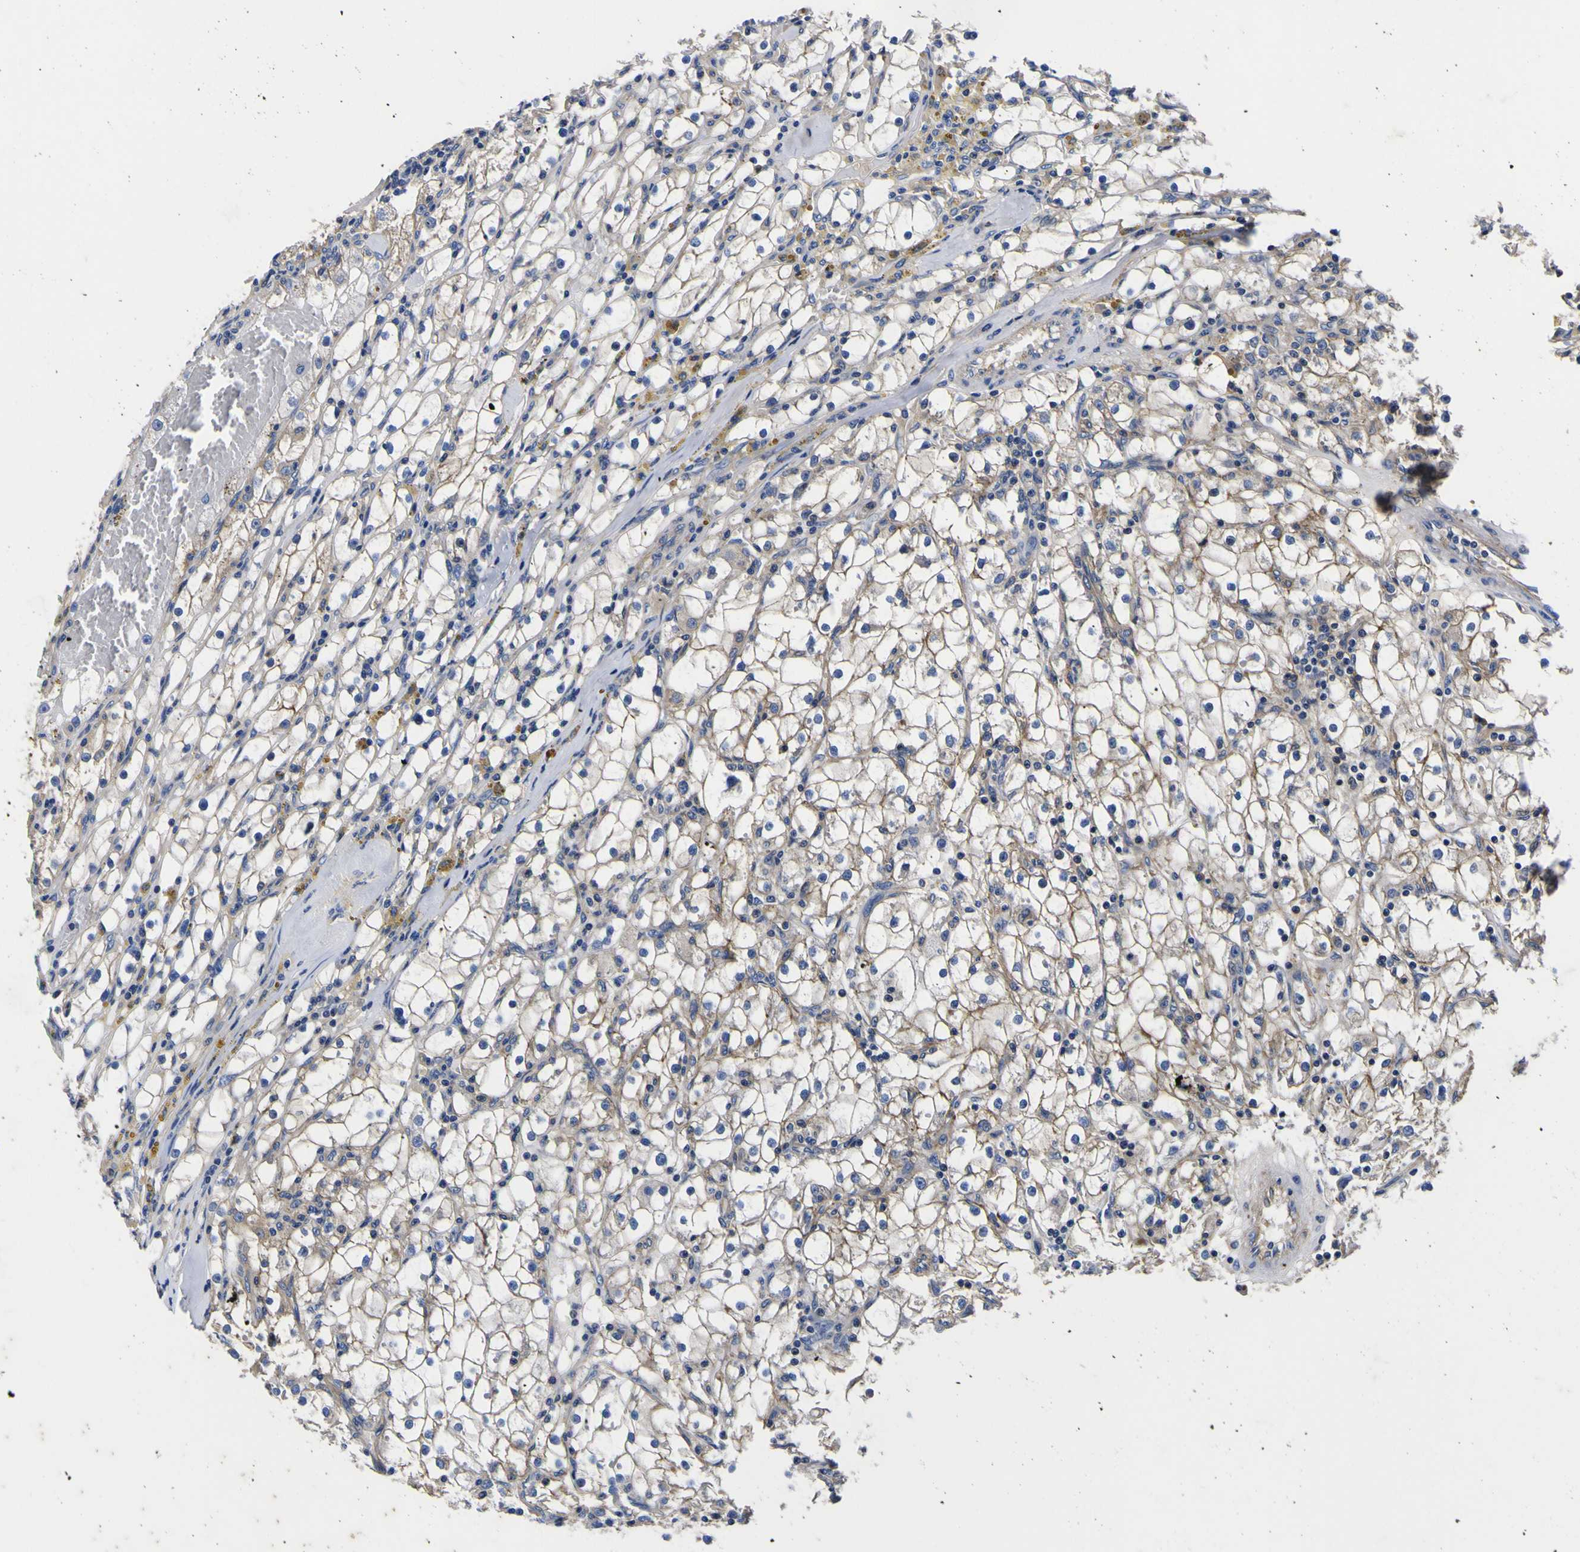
{"staining": {"intensity": "weak", "quantity": ">75%", "location": "cytoplasmic/membranous"}, "tissue": "renal cancer", "cell_type": "Tumor cells", "image_type": "cancer", "snomed": [{"axis": "morphology", "description": "Adenocarcinoma, NOS"}, {"axis": "topography", "description": "Kidney"}], "caption": "IHC photomicrograph of renal adenocarcinoma stained for a protein (brown), which displays low levels of weak cytoplasmic/membranous expression in approximately >75% of tumor cells.", "gene": "VASN", "patient": {"sex": "male", "age": 56}}